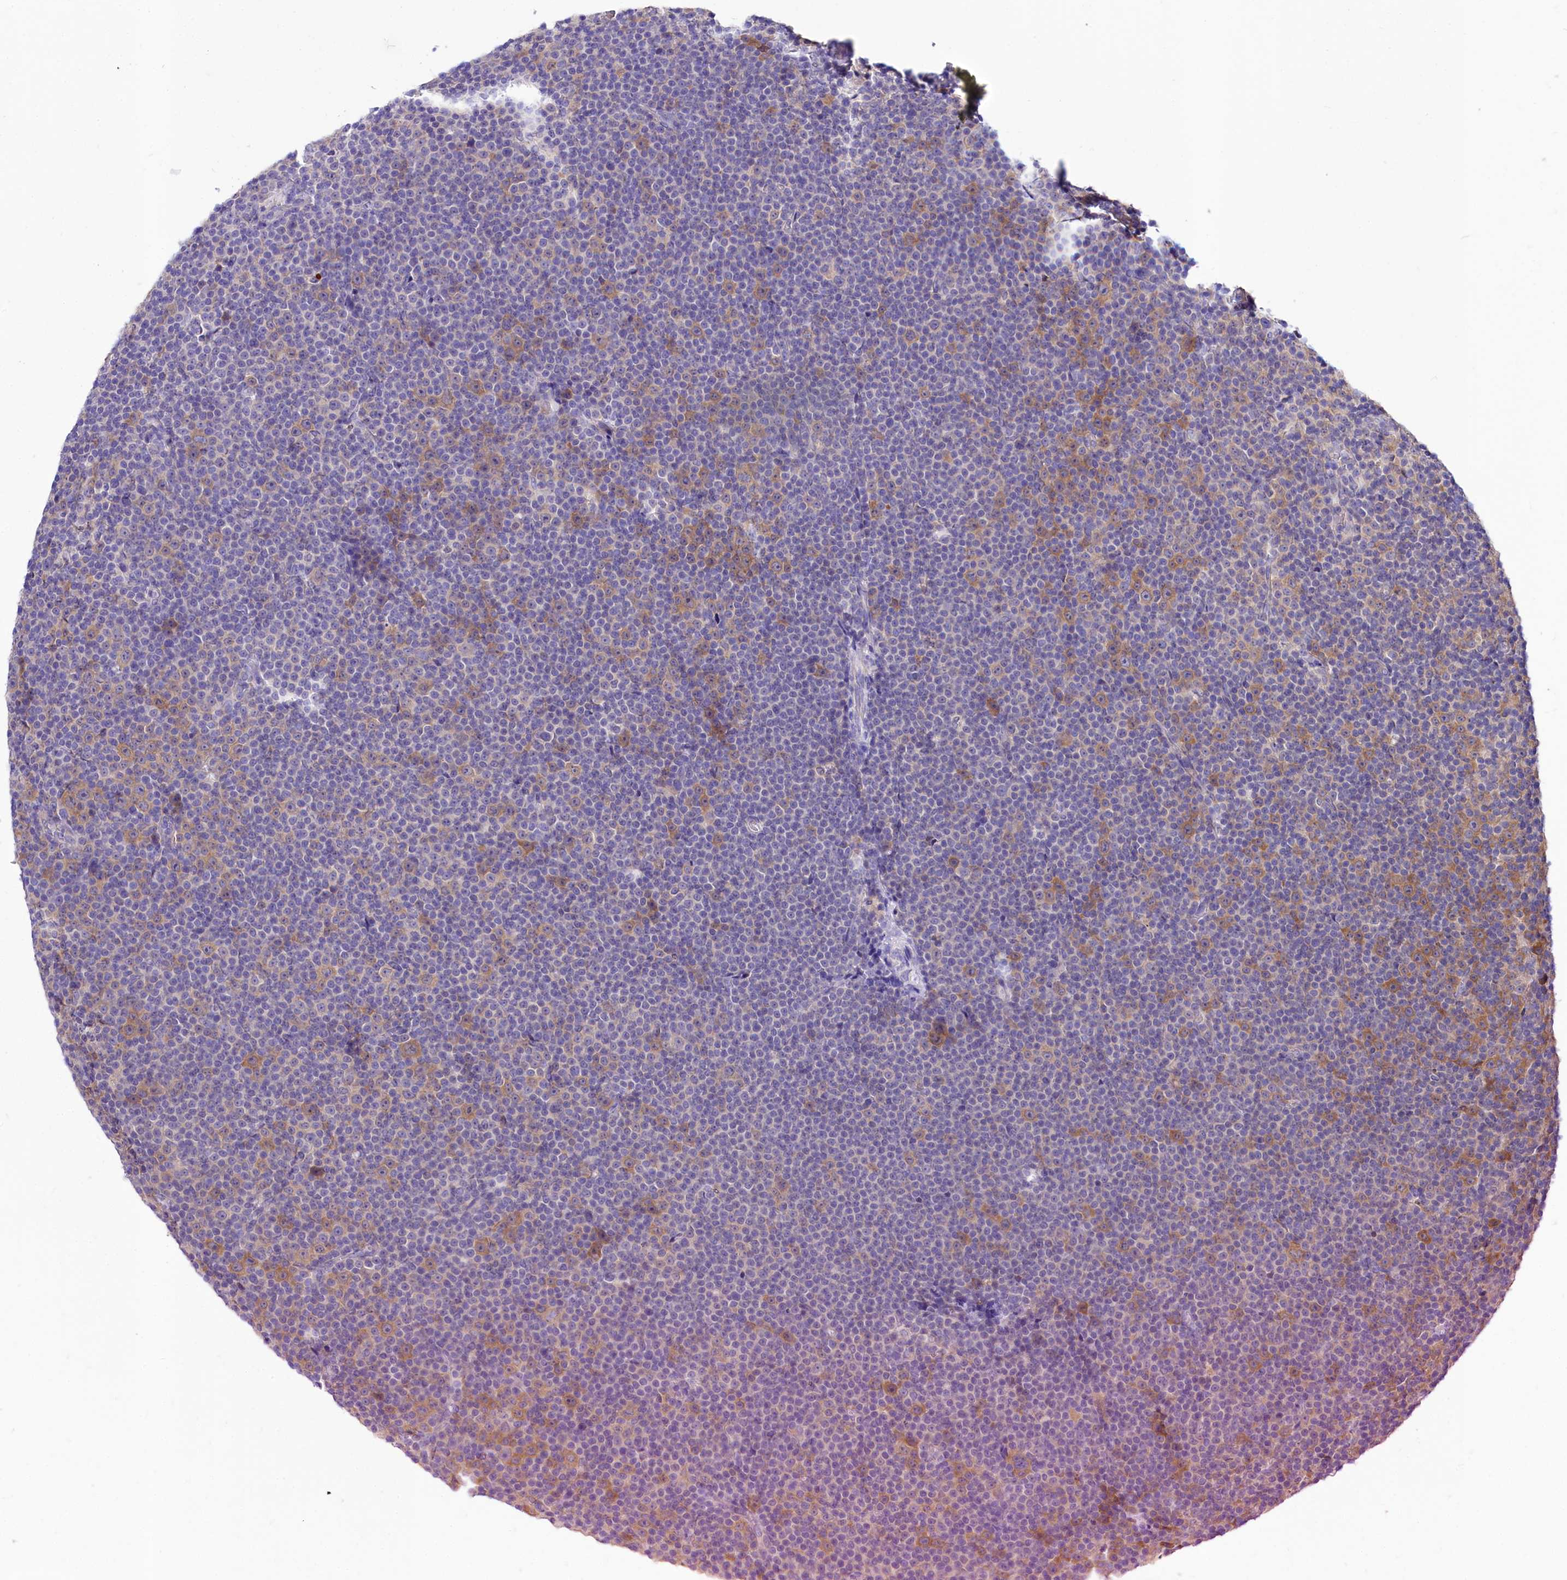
{"staining": {"intensity": "moderate", "quantity": "<25%", "location": "cytoplasmic/membranous"}, "tissue": "lymphoma", "cell_type": "Tumor cells", "image_type": "cancer", "snomed": [{"axis": "morphology", "description": "Malignant lymphoma, non-Hodgkin's type, Low grade"}, {"axis": "topography", "description": "Lymph node"}], "caption": "Immunohistochemistry (DAB (3,3'-diaminobenzidine)) staining of malignant lymphoma, non-Hodgkin's type (low-grade) shows moderate cytoplasmic/membranous protein staining in approximately <25% of tumor cells.", "gene": "ABHD5", "patient": {"sex": "female", "age": 67}}